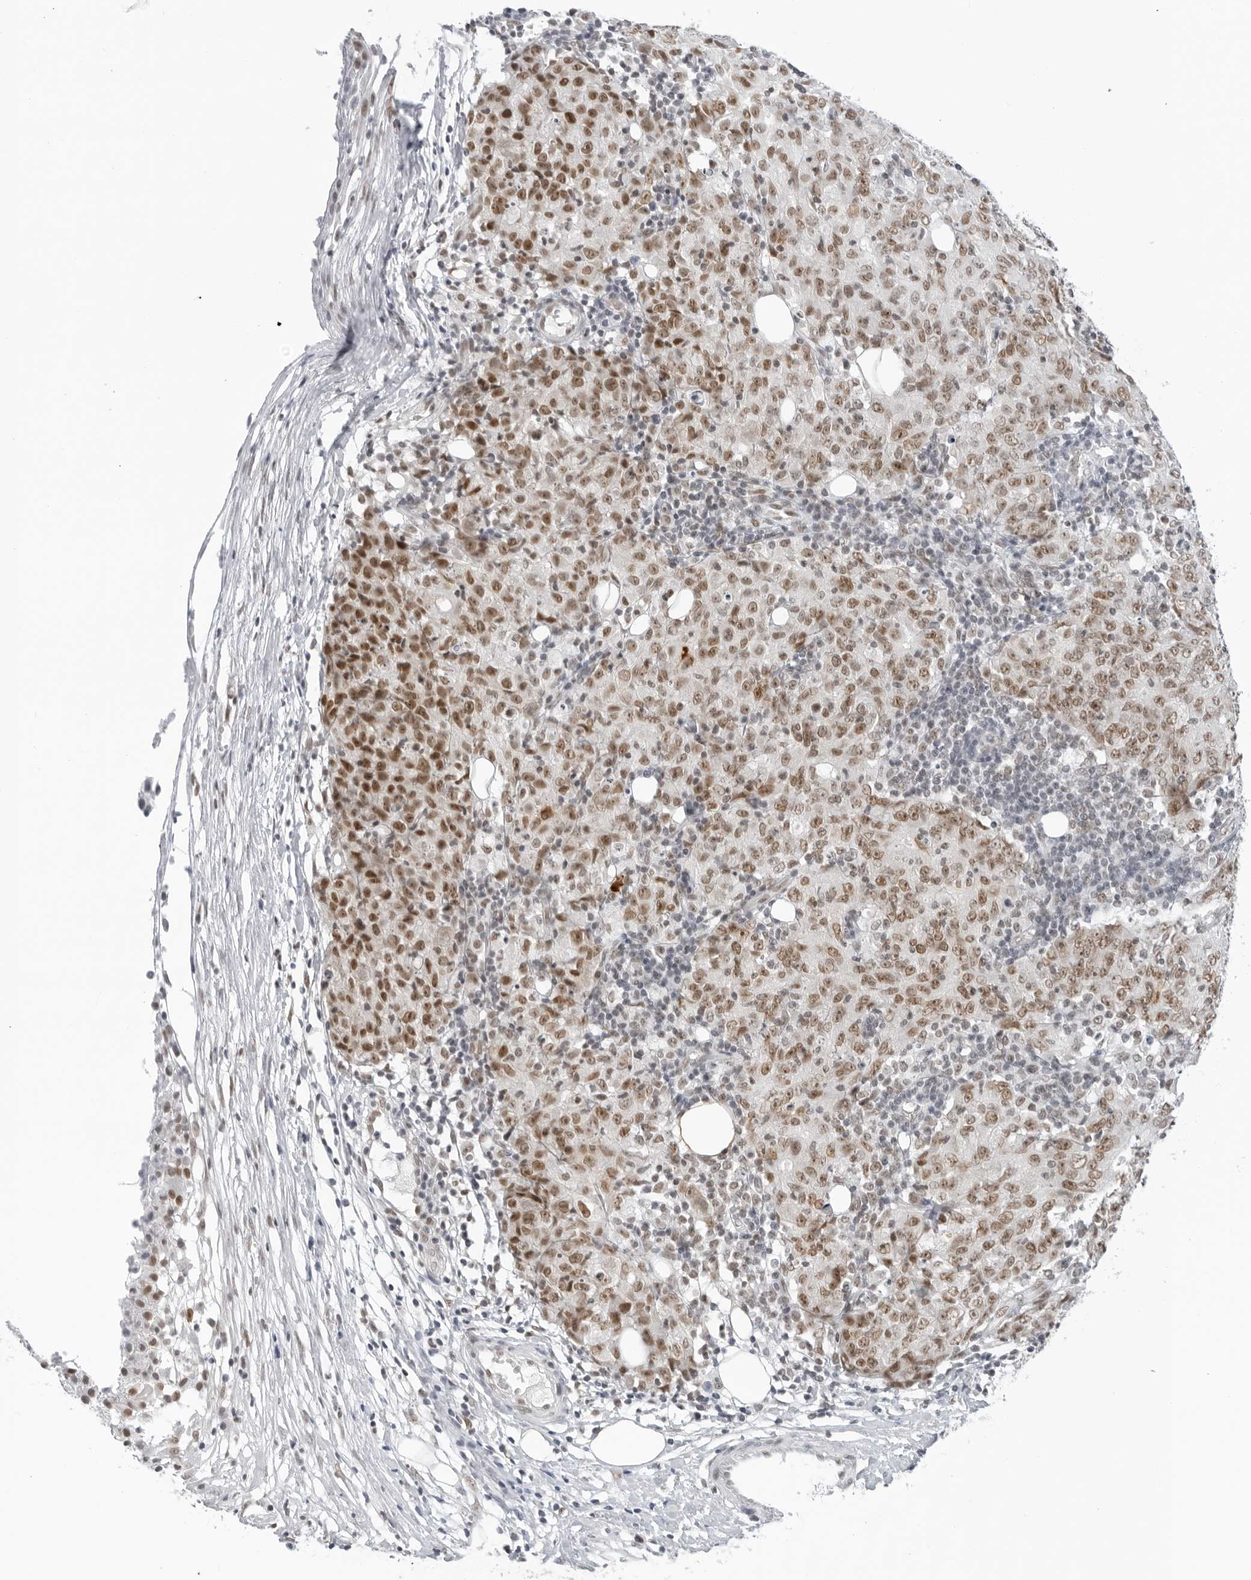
{"staining": {"intensity": "moderate", "quantity": ">75%", "location": "nuclear"}, "tissue": "ovarian cancer", "cell_type": "Tumor cells", "image_type": "cancer", "snomed": [{"axis": "morphology", "description": "Carcinoma, endometroid"}, {"axis": "topography", "description": "Ovary"}], "caption": "High-magnification brightfield microscopy of ovarian cancer (endometroid carcinoma) stained with DAB (3,3'-diaminobenzidine) (brown) and counterstained with hematoxylin (blue). tumor cells exhibit moderate nuclear positivity is identified in approximately>75% of cells. The staining is performed using DAB (3,3'-diaminobenzidine) brown chromogen to label protein expression. The nuclei are counter-stained blue using hematoxylin.", "gene": "FOXK2", "patient": {"sex": "female", "age": 42}}